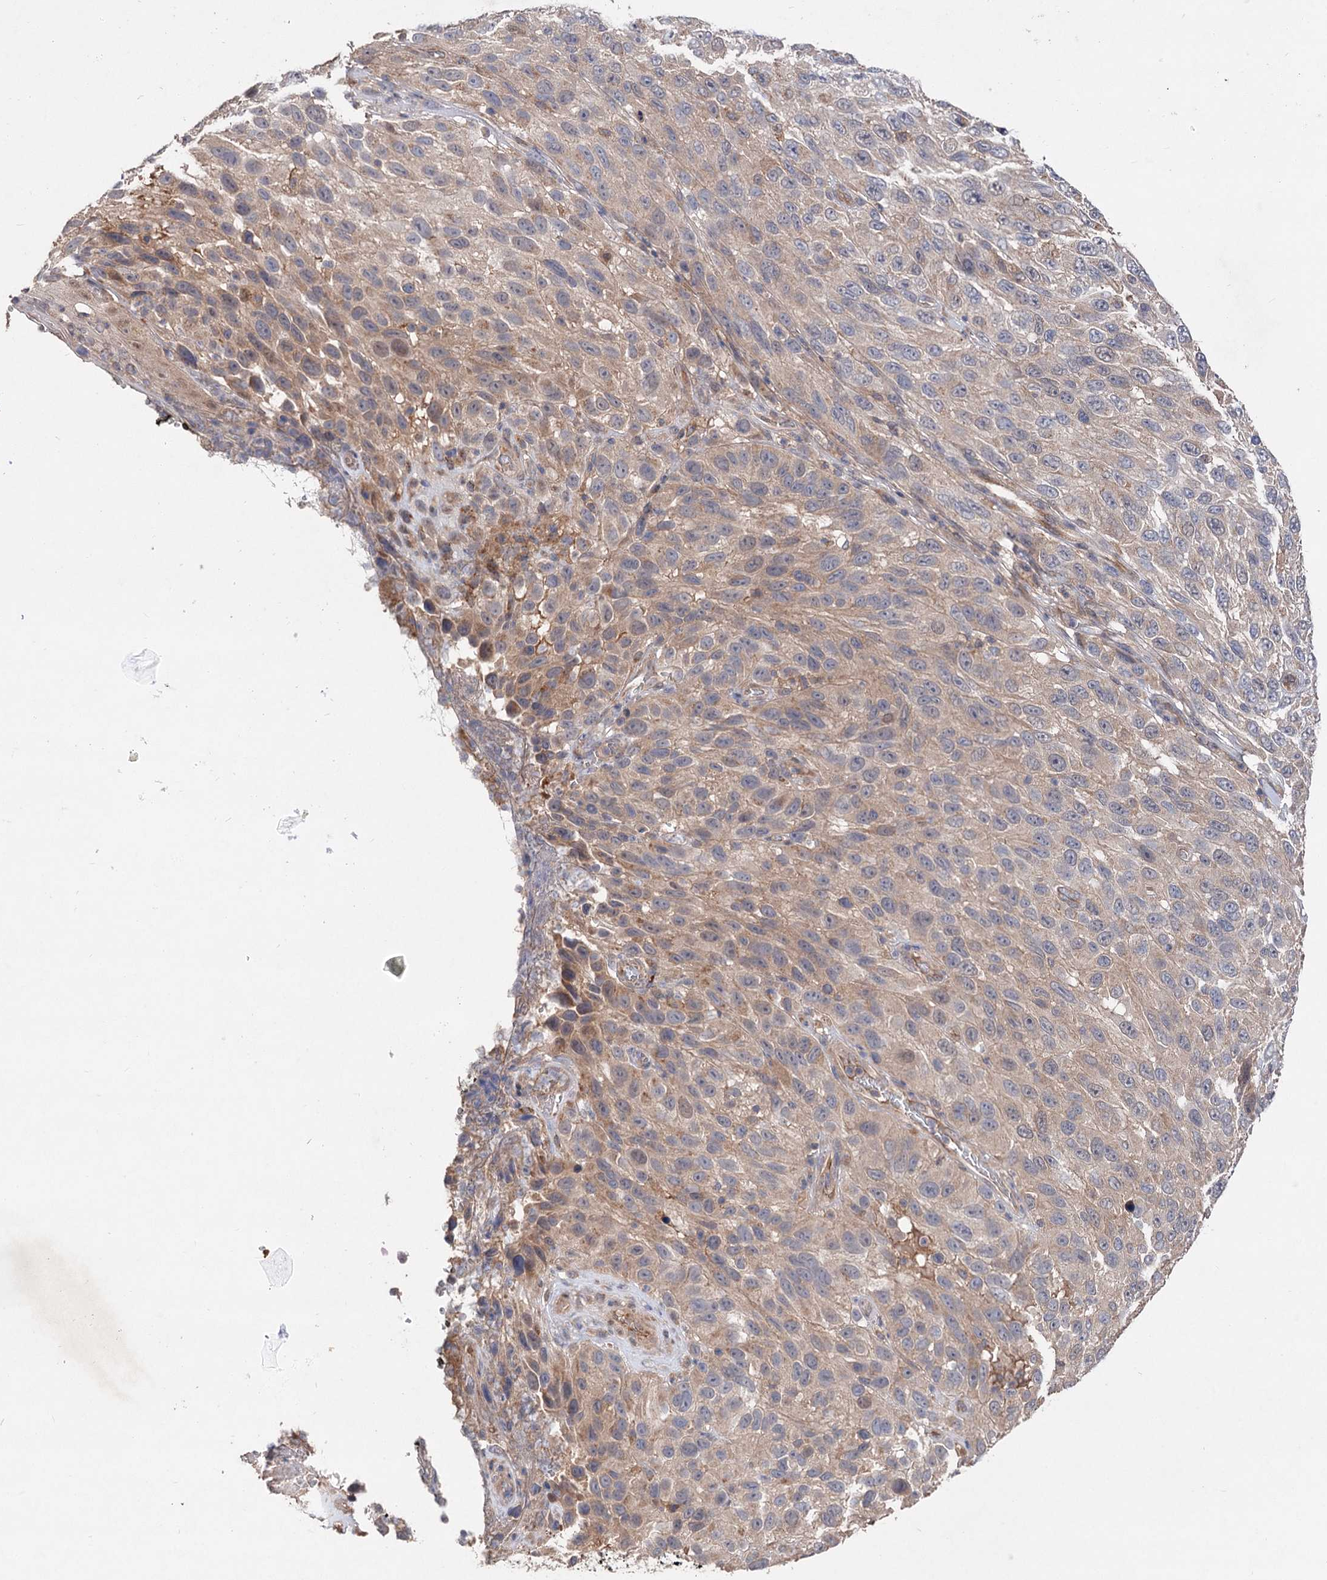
{"staining": {"intensity": "weak", "quantity": ">75%", "location": "cytoplasmic/membranous"}, "tissue": "melanoma", "cell_type": "Tumor cells", "image_type": "cancer", "snomed": [{"axis": "morphology", "description": "Malignant melanoma, NOS"}, {"axis": "topography", "description": "Skin"}], "caption": "Weak cytoplasmic/membranous staining is identified in about >75% of tumor cells in malignant melanoma.", "gene": "NUDCD2", "patient": {"sex": "female", "age": 96}}